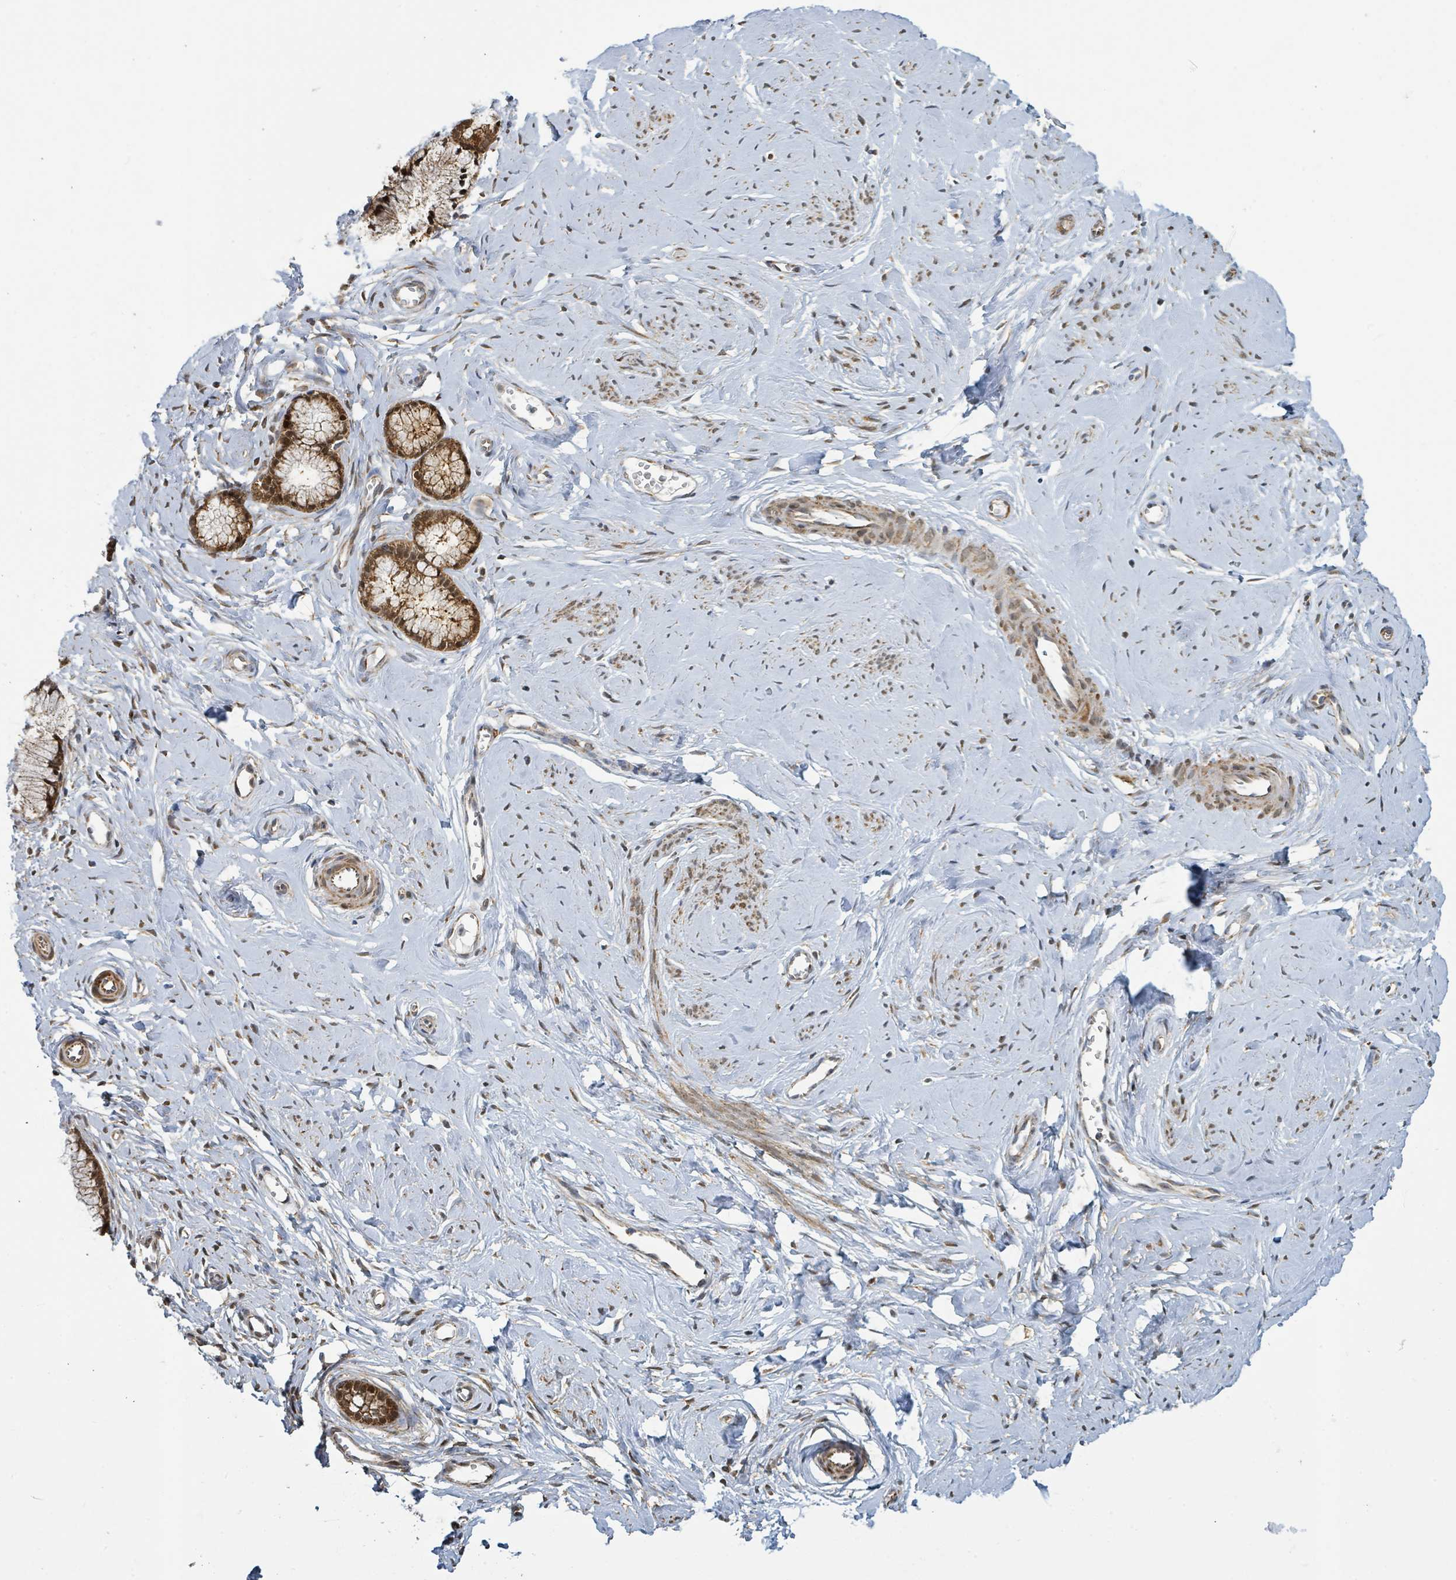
{"staining": {"intensity": "strong", "quantity": ">75%", "location": "cytoplasmic/membranous,nuclear"}, "tissue": "cervix", "cell_type": "Glandular cells", "image_type": "normal", "snomed": [{"axis": "morphology", "description": "Normal tissue, NOS"}, {"axis": "topography", "description": "Cervix"}], "caption": "The micrograph reveals staining of normal cervix, revealing strong cytoplasmic/membranous,nuclear protein positivity (brown color) within glandular cells.", "gene": "PSMB7", "patient": {"sex": "female", "age": 40}}